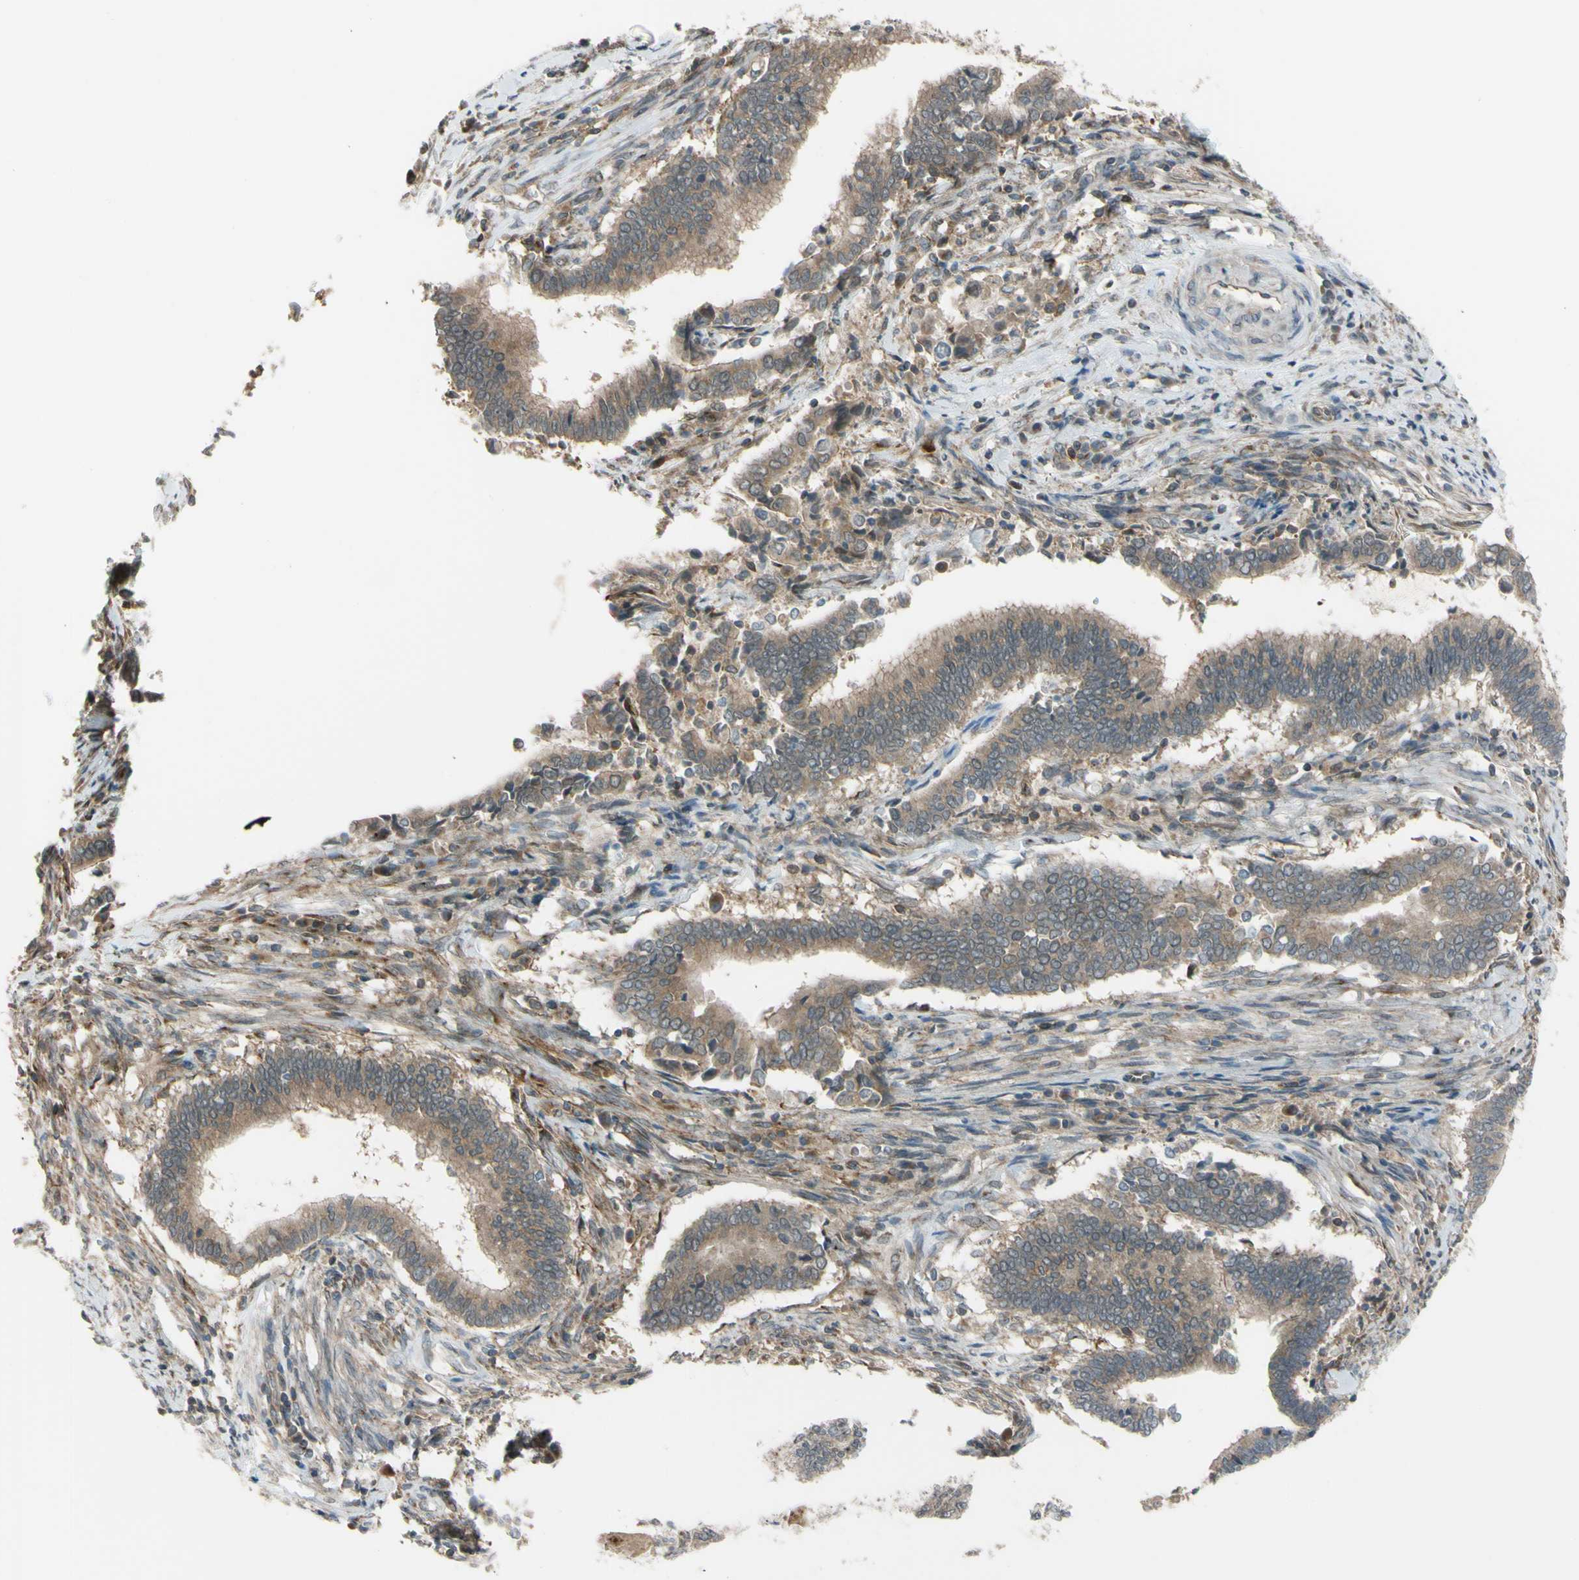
{"staining": {"intensity": "weak", "quantity": "25%-75%", "location": "cytoplasmic/membranous,nuclear"}, "tissue": "cervical cancer", "cell_type": "Tumor cells", "image_type": "cancer", "snomed": [{"axis": "morphology", "description": "Adenocarcinoma, NOS"}, {"axis": "topography", "description": "Cervix"}], "caption": "Cervical cancer (adenocarcinoma) stained with DAB (3,3'-diaminobenzidine) immunohistochemistry exhibits low levels of weak cytoplasmic/membranous and nuclear expression in about 25%-75% of tumor cells.", "gene": "FLII", "patient": {"sex": "female", "age": 44}}